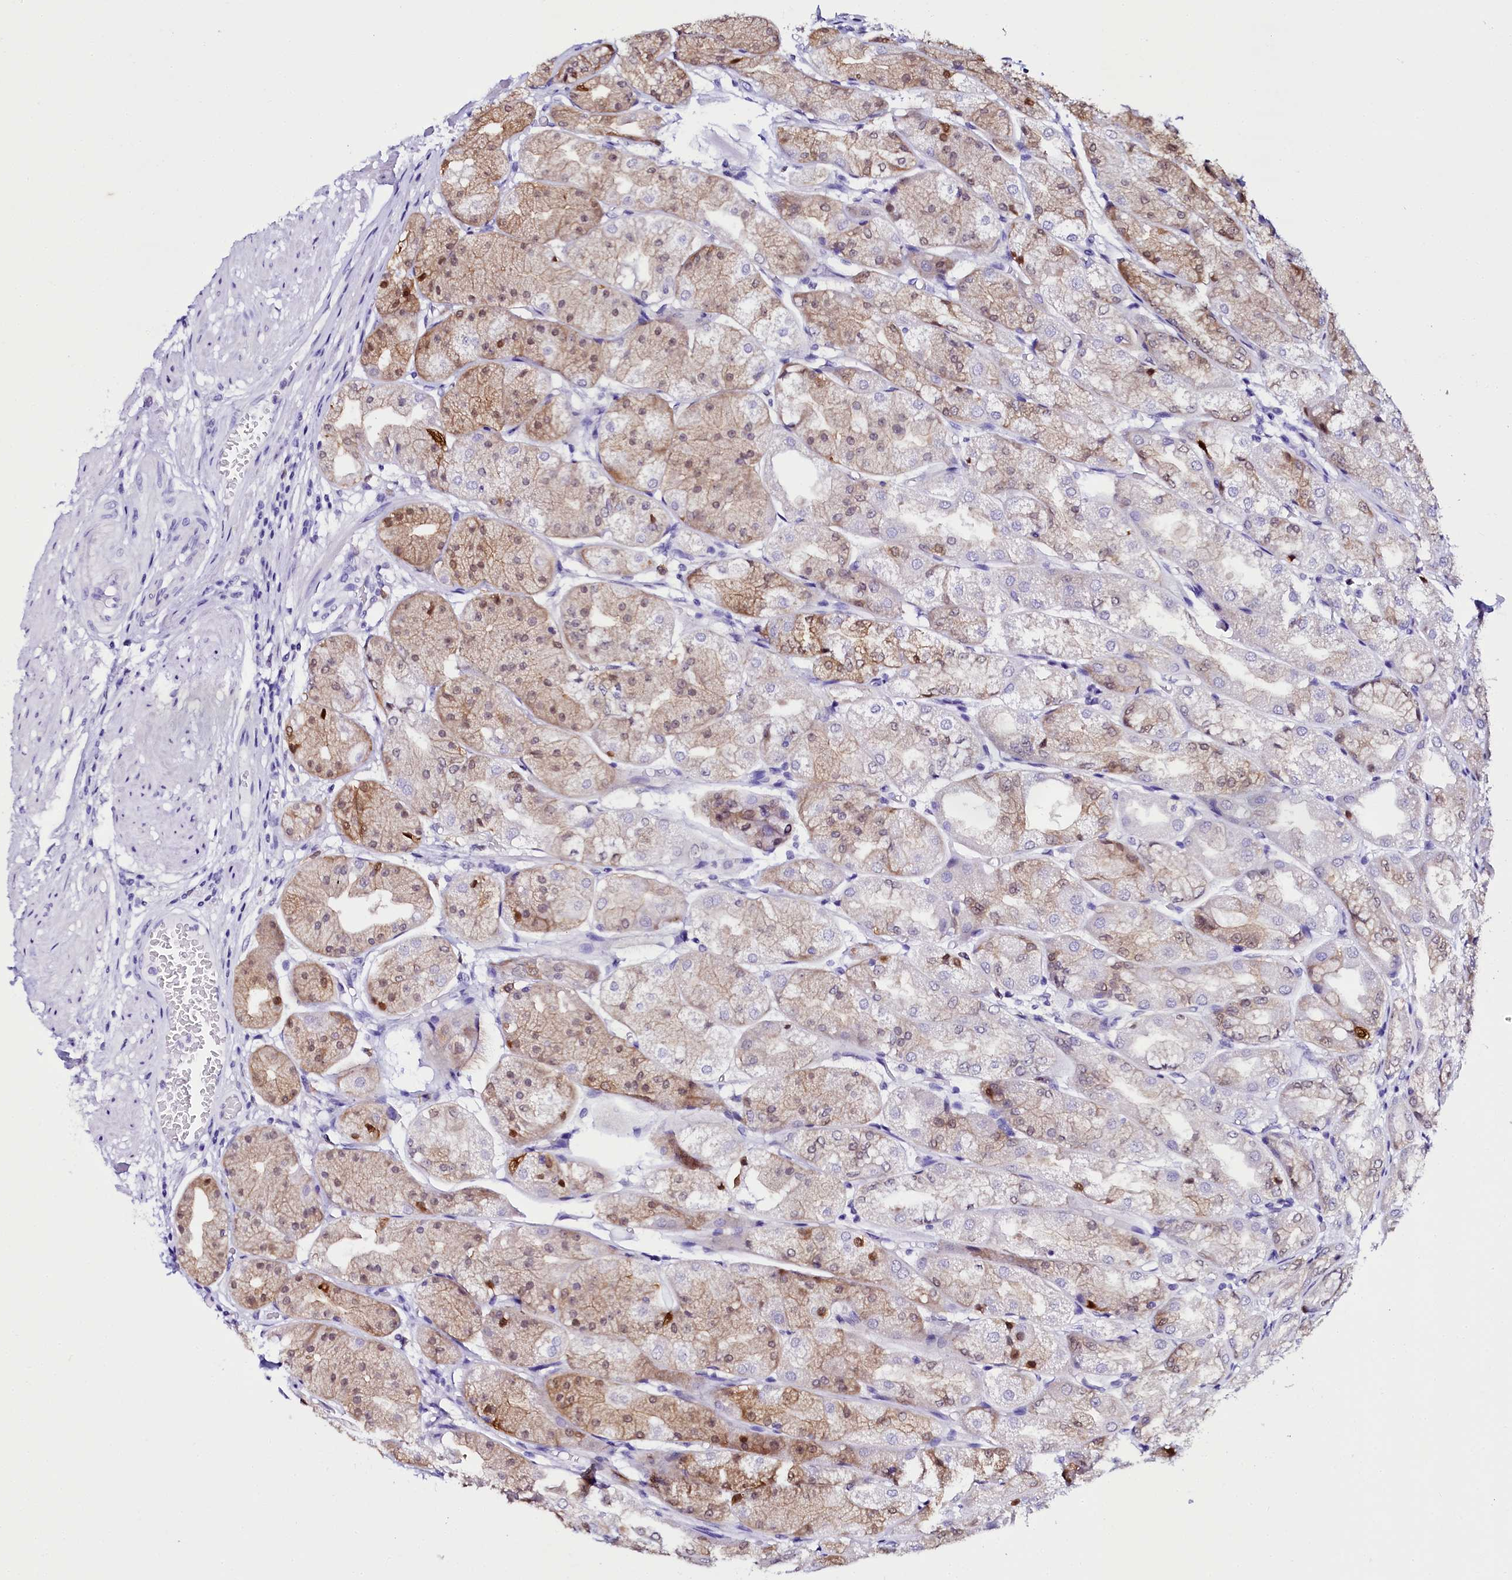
{"staining": {"intensity": "moderate", "quantity": "25%-75%", "location": "cytoplasmic/membranous,nuclear"}, "tissue": "stomach", "cell_type": "Glandular cells", "image_type": "normal", "snomed": [{"axis": "morphology", "description": "Normal tissue, NOS"}, {"axis": "topography", "description": "Stomach, upper"}], "caption": "This photomicrograph demonstrates unremarkable stomach stained with immunohistochemistry to label a protein in brown. The cytoplasmic/membranous,nuclear of glandular cells show moderate positivity for the protein. Nuclei are counter-stained blue.", "gene": "SORD", "patient": {"sex": "male", "age": 72}}